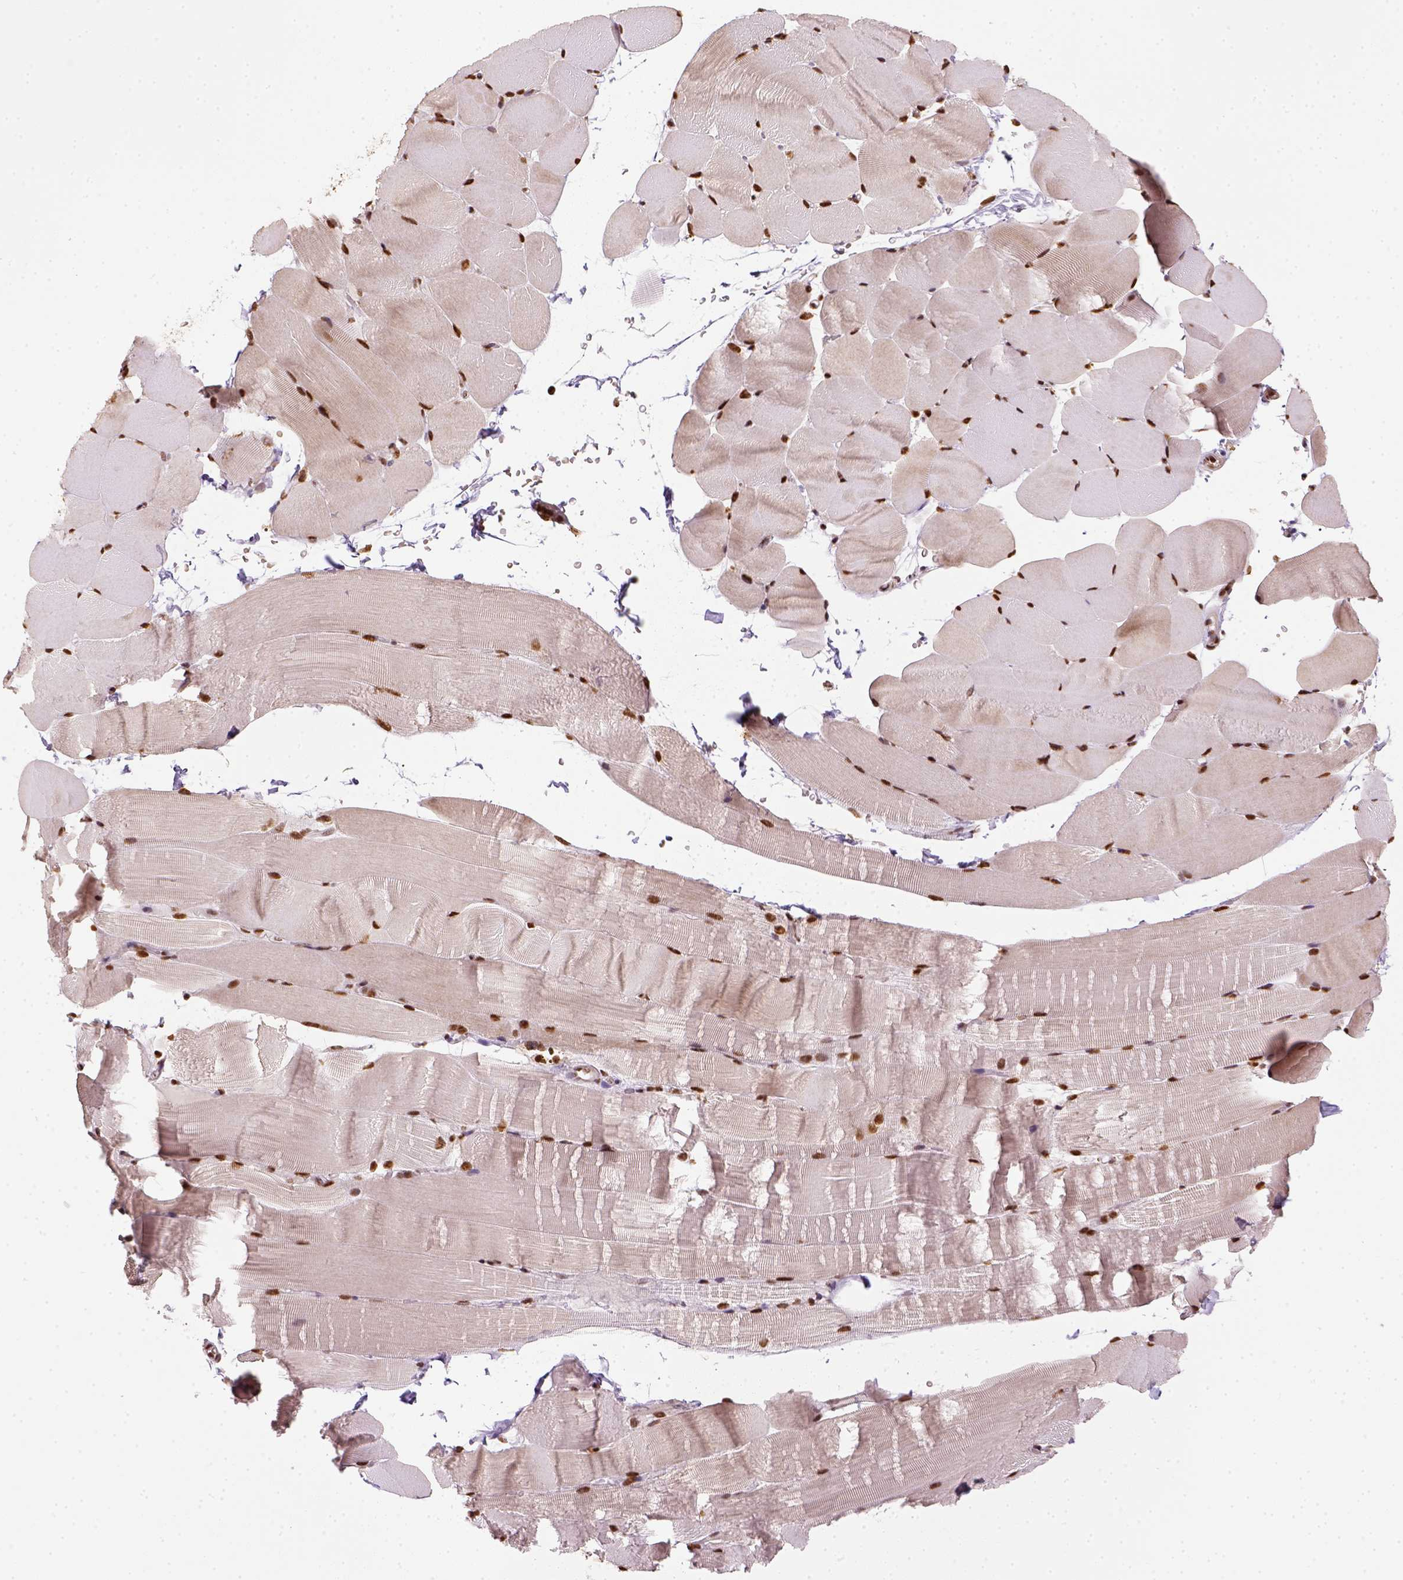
{"staining": {"intensity": "strong", "quantity": ">75%", "location": "nuclear"}, "tissue": "skeletal muscle", "cell_type": "Myocytes", "image_type": "normal", "snomed": [{"axis": "morphology", "description": "Normal tissue, NOS"}, {"axis": "topography", "description": "Skeletal muscle"}], "caption": "A micrograph of skeletal muscle stained for a protein displays strong nuclear brown staining in myocytes. The staining was performed using DAB, with brown indicating positive protein expression. Nuclei are stained blue with hematoxylin.", "gene": "CCAR1", "patient": {"sex": "female", "age": 37}}